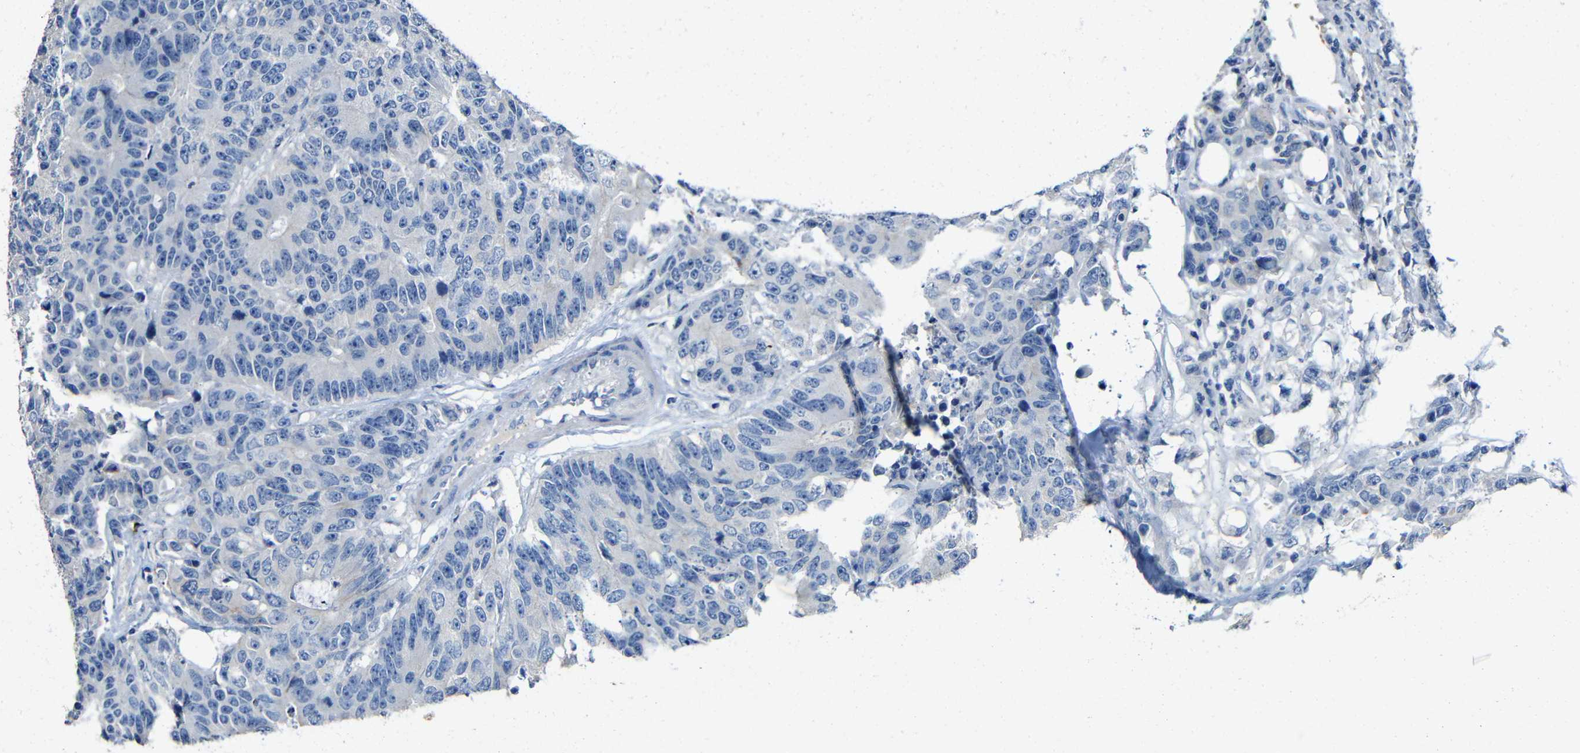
{"staining": {"intensity": "negative", "quantity": "none", "location": "none"}, "tissue": "colorectal cancer", "cell_type": "Tumor cells", "image_type": "cancer", "snomed": [{"axis": "morphology", "description": "Adenocarcinoma, NOS"}, {"axis": "topography", "description": "Colon"}], "caption": "The immunohistochemistry histopathology image has no significant expression in tumor cells of colorectal cancer tissue.", "gene": "ACKR2", "patient": {"sex": "female", "age": 86}}